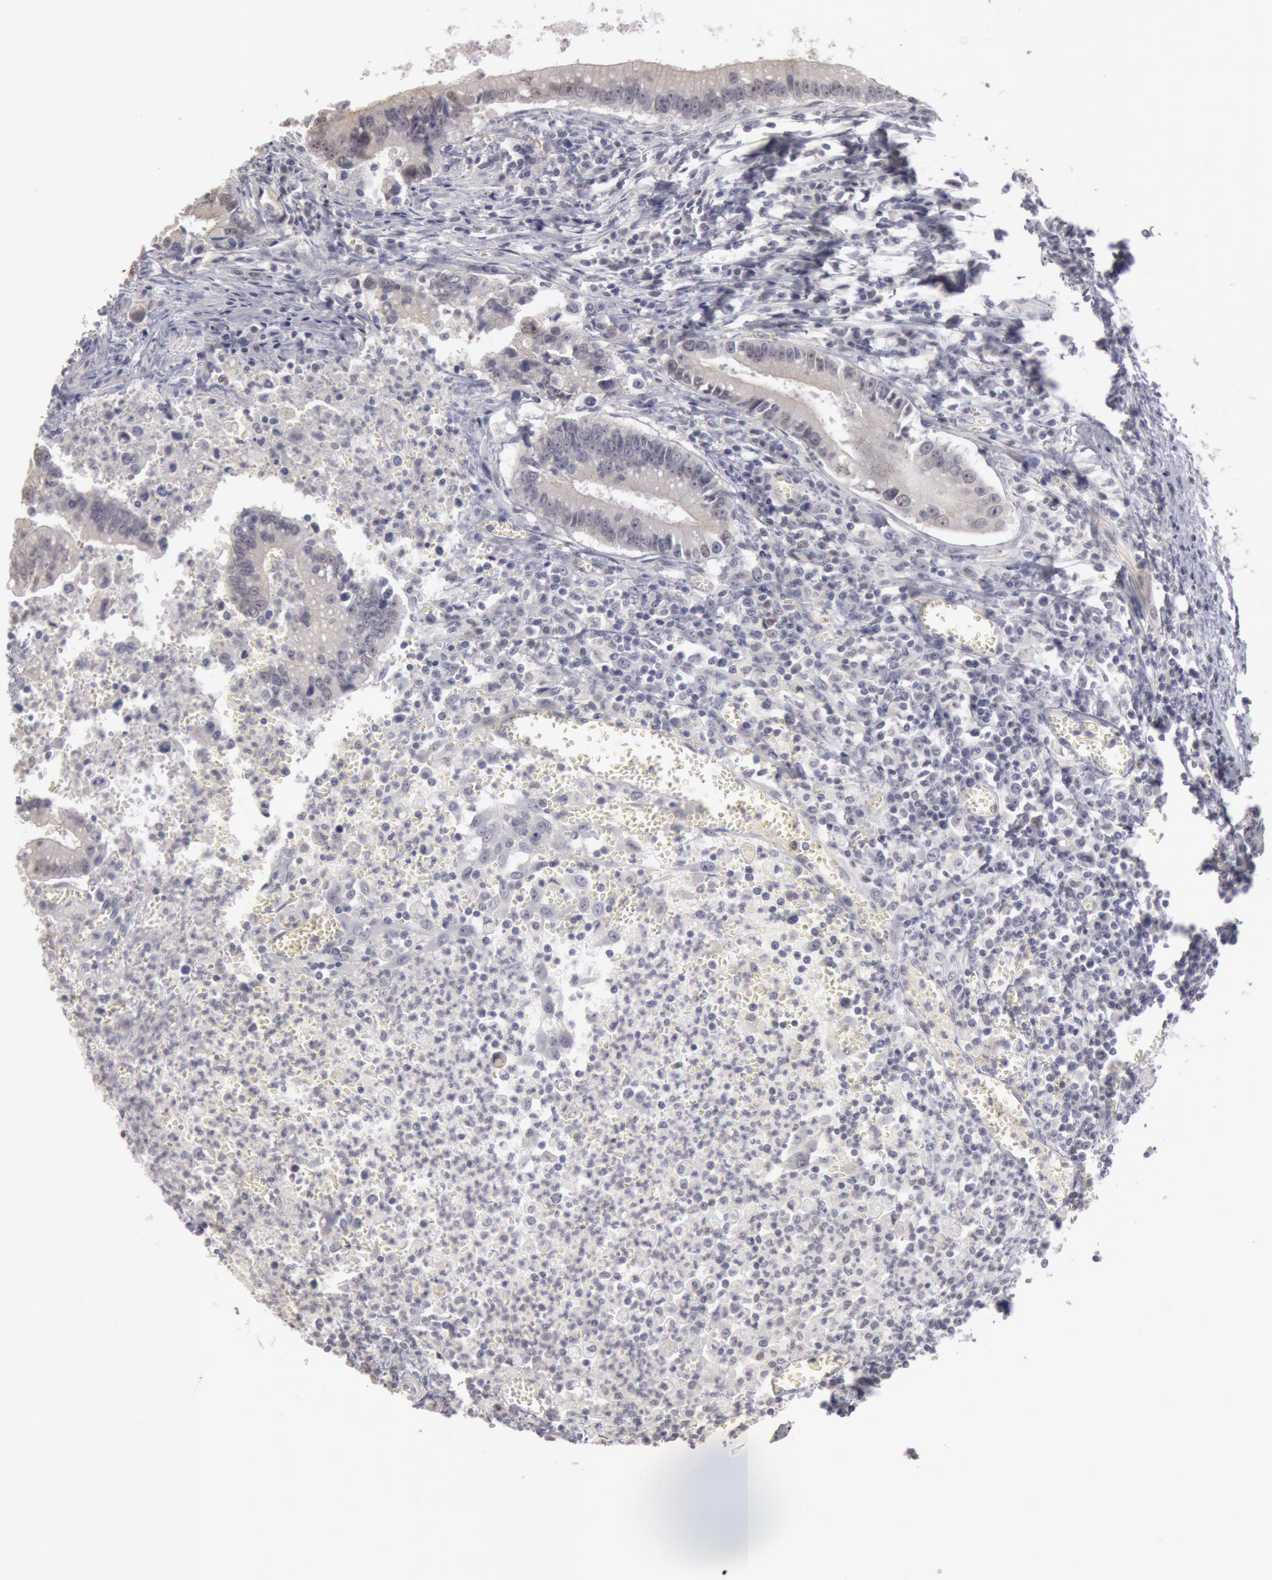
{"staining": {"intensity": "negative", "quantity": "none", "location": "none"}, "tissue": "colorectal cancer", "cell_type": "Tumor cells", "image_type": "cancer", "snomed": [{"axis": "morphology", "description": "Adenocarcinoma, NOS"}, {"axis": "topography", "description": "Rectum"}], "caption": "DAB immunohistochemical staining of human adenocarcinoma (colorectal) reveals no significant expression in tumor cells.", "gene": "RIMBP3C", "patient": {"sex": "female", "age": 81}}